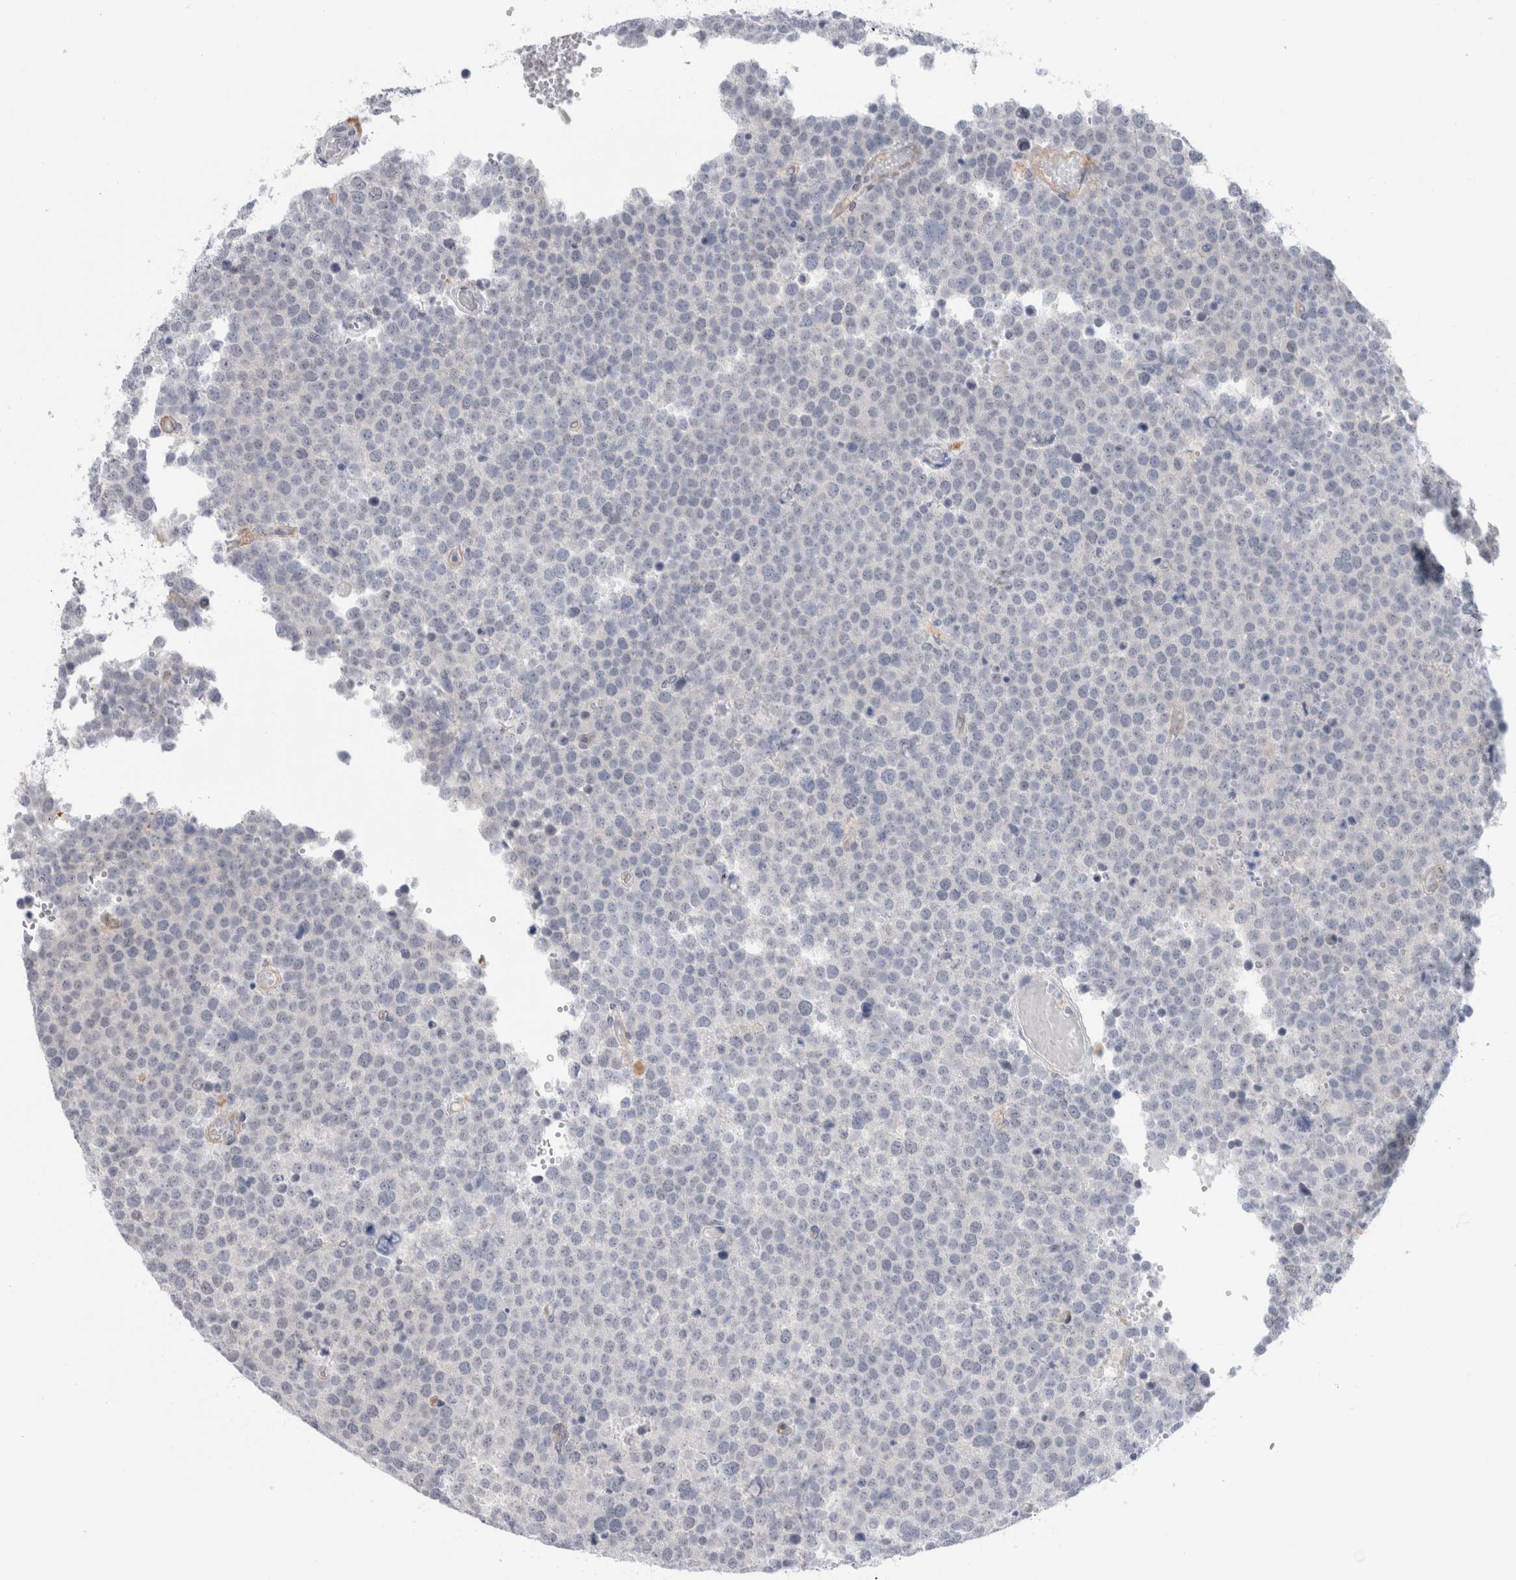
{"staining": {"intensity": "negative", "quantity": "none", "location": "none"}, "tissue": "testis cancer", "cell_type": "Tumor cells", "image_type": "cancer", "snomed": [{"axis": "morphology", "description": "Seminoma, NOS"}, {"axis": "topography", "description": "Testis"}], "caption": "IHC photomicrograph of human testis cancer (seminoma) stained for a protein (brown), which reveals no staining in tumor cells.", "gene": "ANKMY1", "patient": {"sex": "male", "age": 71}}